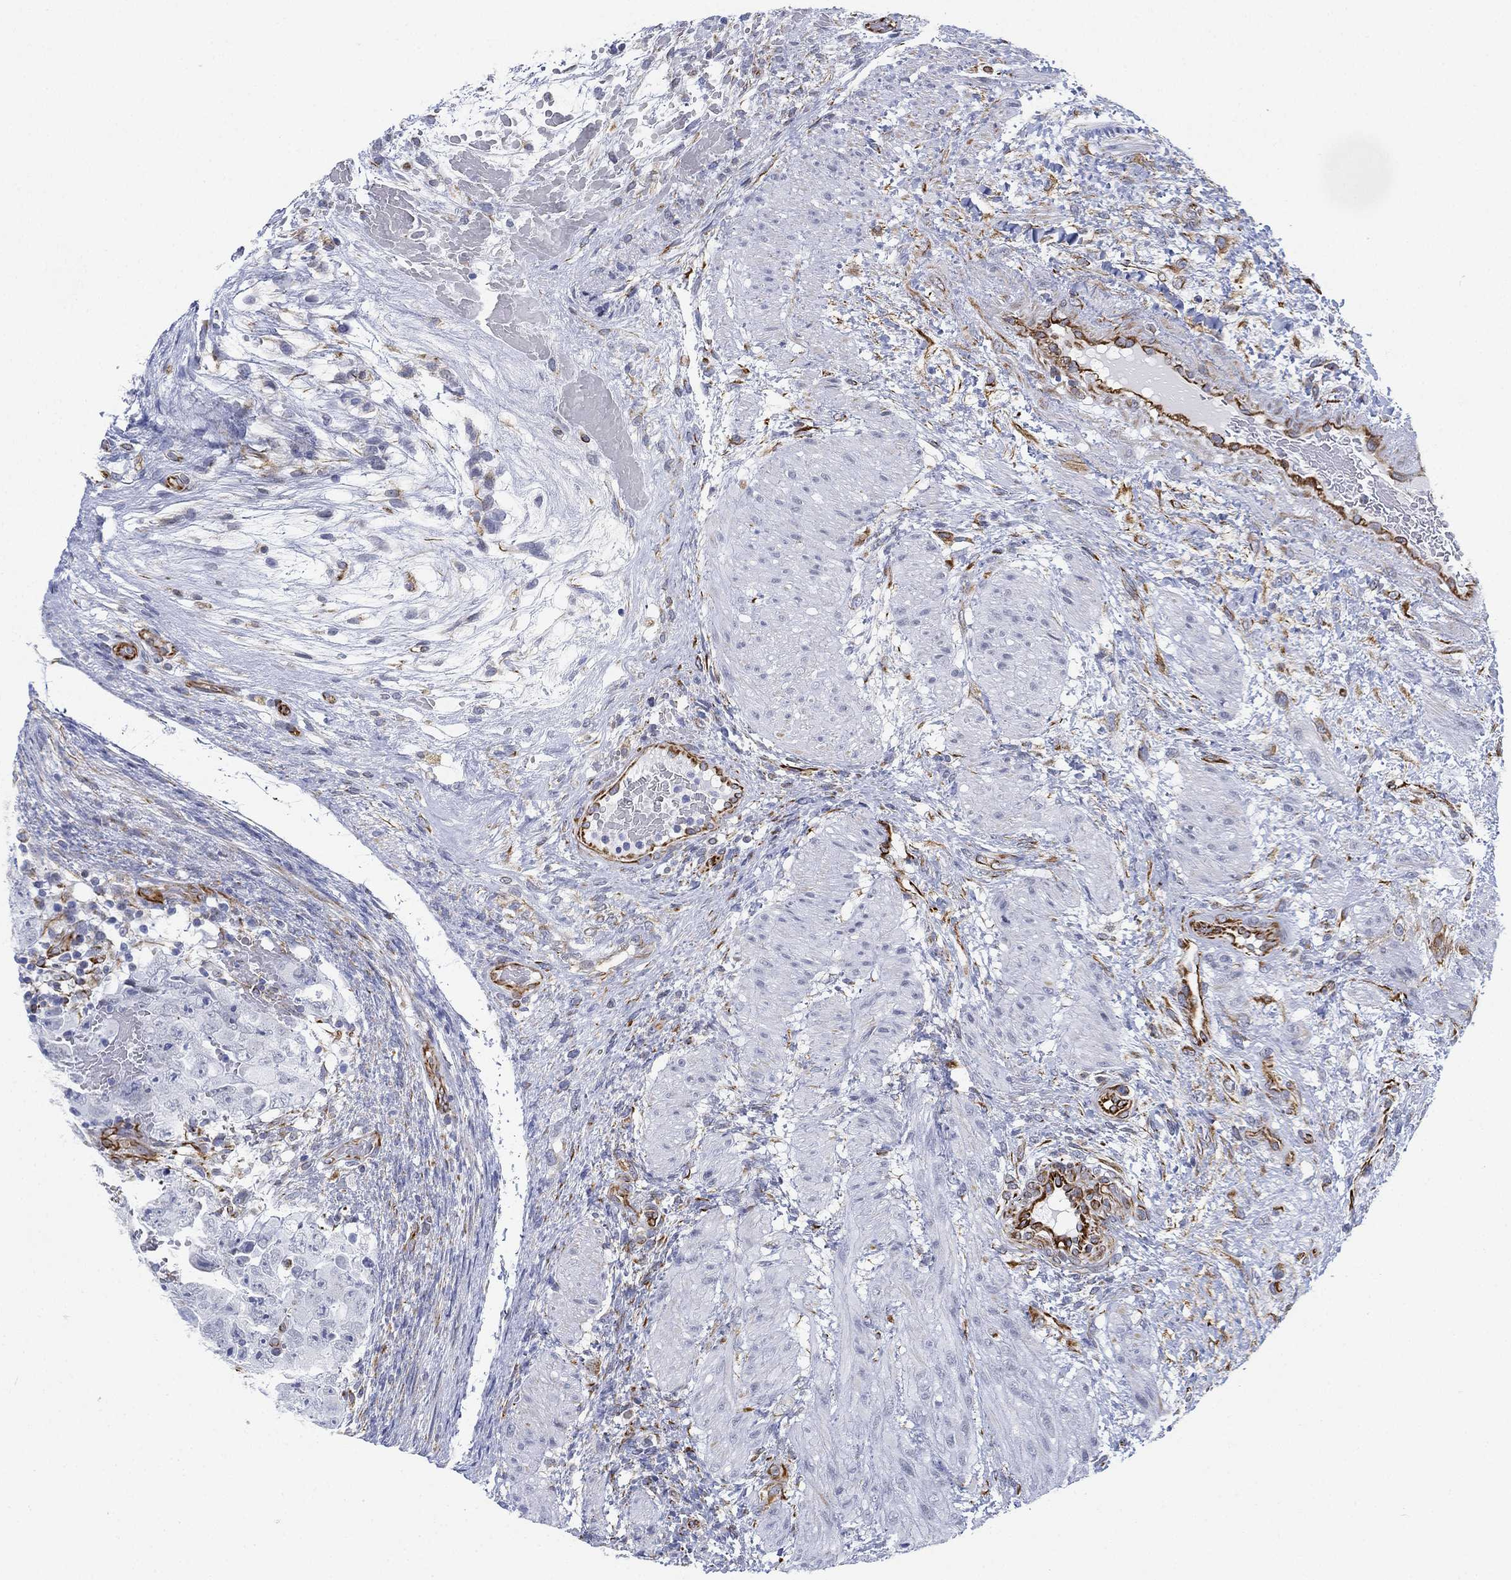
{"staining": {"intensity": "weak", "quantity": "<25%", "location": "cytoplasmic/membranous"}, "tissue": "testis cancer", "cell_type": "Tumor cells", "image_type": "cancer", "snomed": [{"axis": "morphology", "description": "Normal tissue, NOS"}, {"axis": "morphology", "description": "Carcinoma, Embryonal, NOS"}, {"axis": "topography", "description": "Testis"}, {"axis": "topography", "description": "Epididymis"}], "caption": "Immunohistochemistry (IHC) of testis cancer (embryonal carcinoma) shows no staining in tumor cells.", "gene": "PSKH2", "patient": {"sex": "male", "age": 24}}